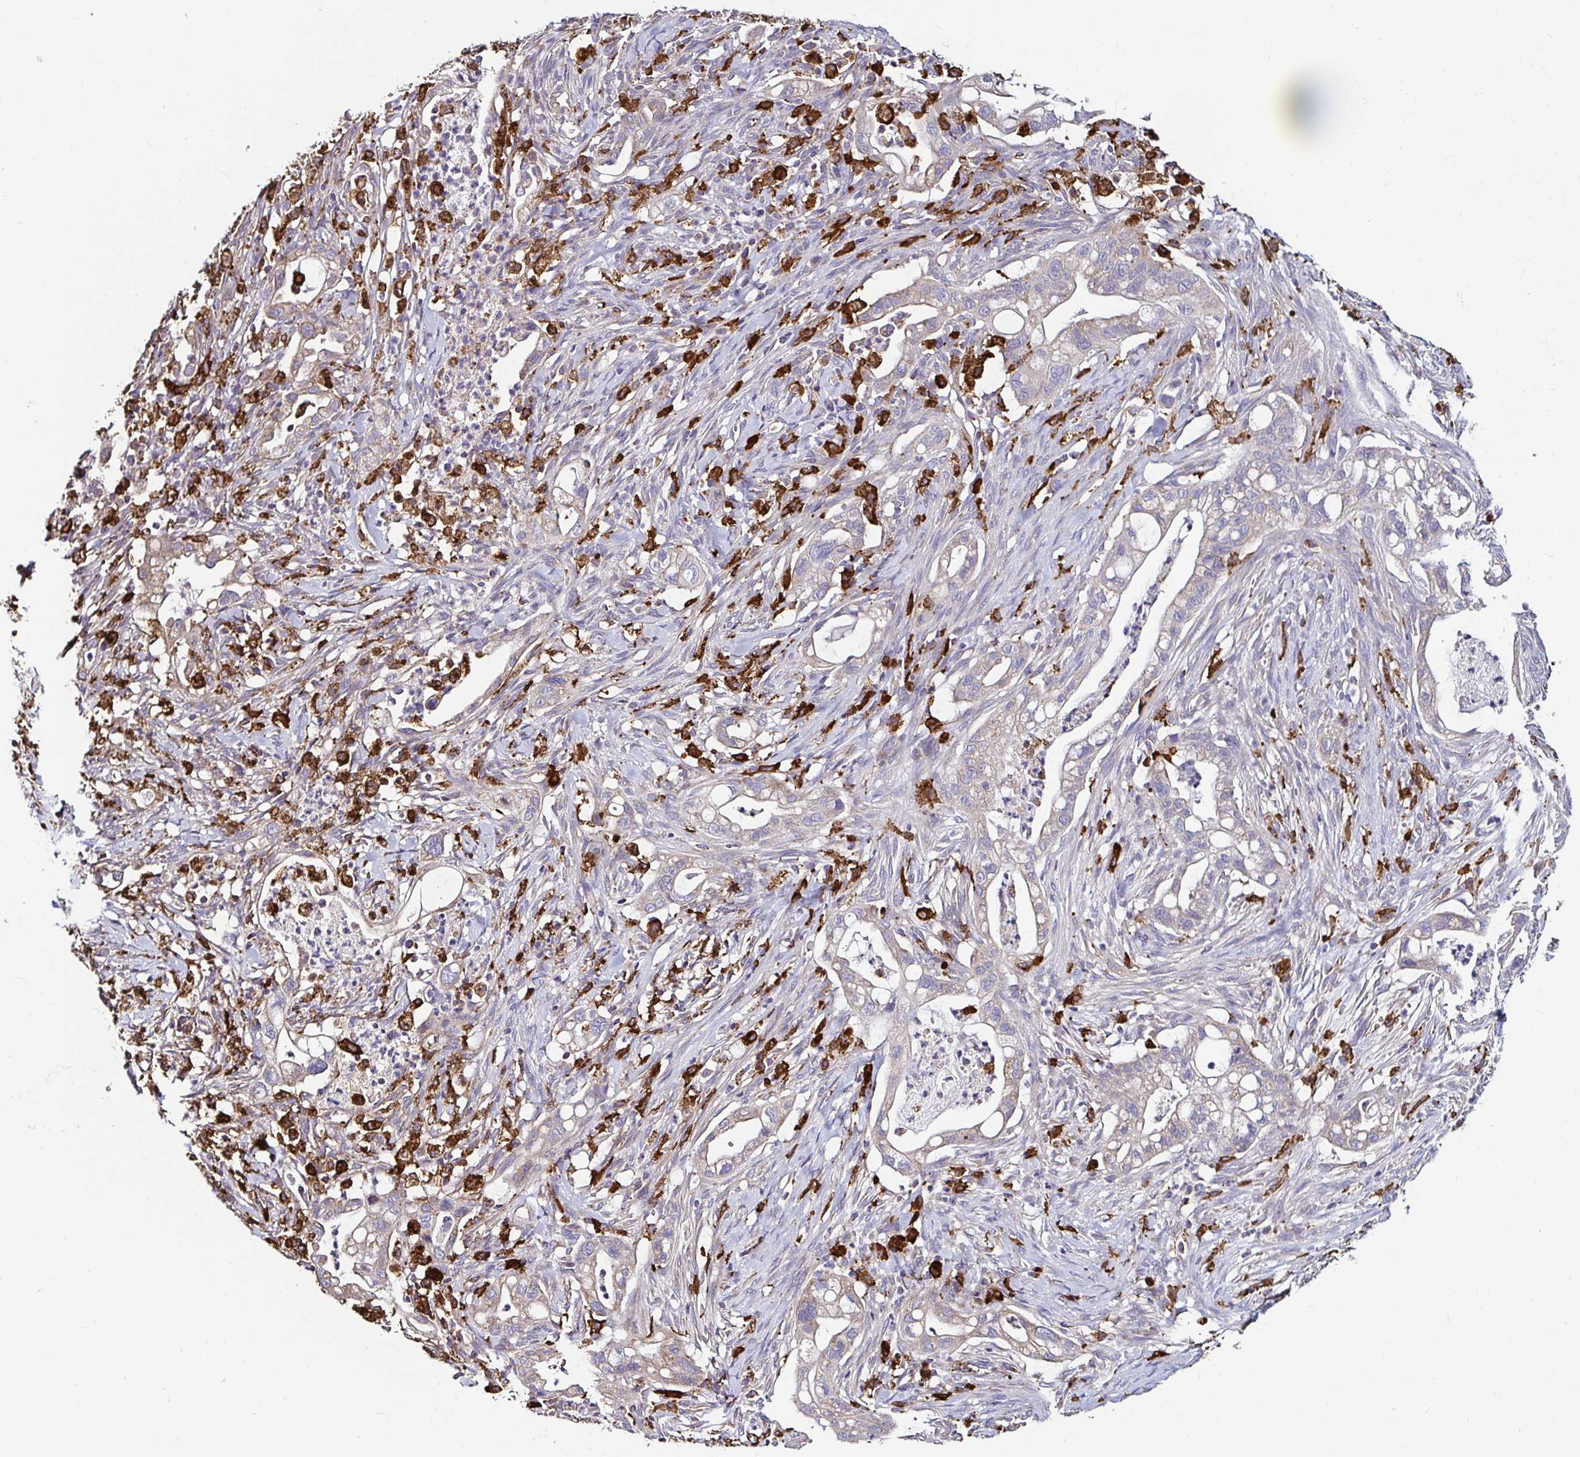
{"staining": {"intensity": "weak", "quantity": ">75%", "location": "cytoplasmic/membranous"}, "tissue": "pancreatic cancer", "cell_type": "Tumor cells", "image_type": "cancer", "snomed": [{"axis": "morphology", "description": "Adenocarcinoma, NOS"}, {"axis": "topography", "description": "Pancreas"}], "caption": "The photomicrograph shows staining of pancreatic cancer, revealing weak cytoplasmic/membranous protein expression (brown color) within tumor cells.", "gene": "MSR1", "patient": {"sex": "male", "age": 44}}